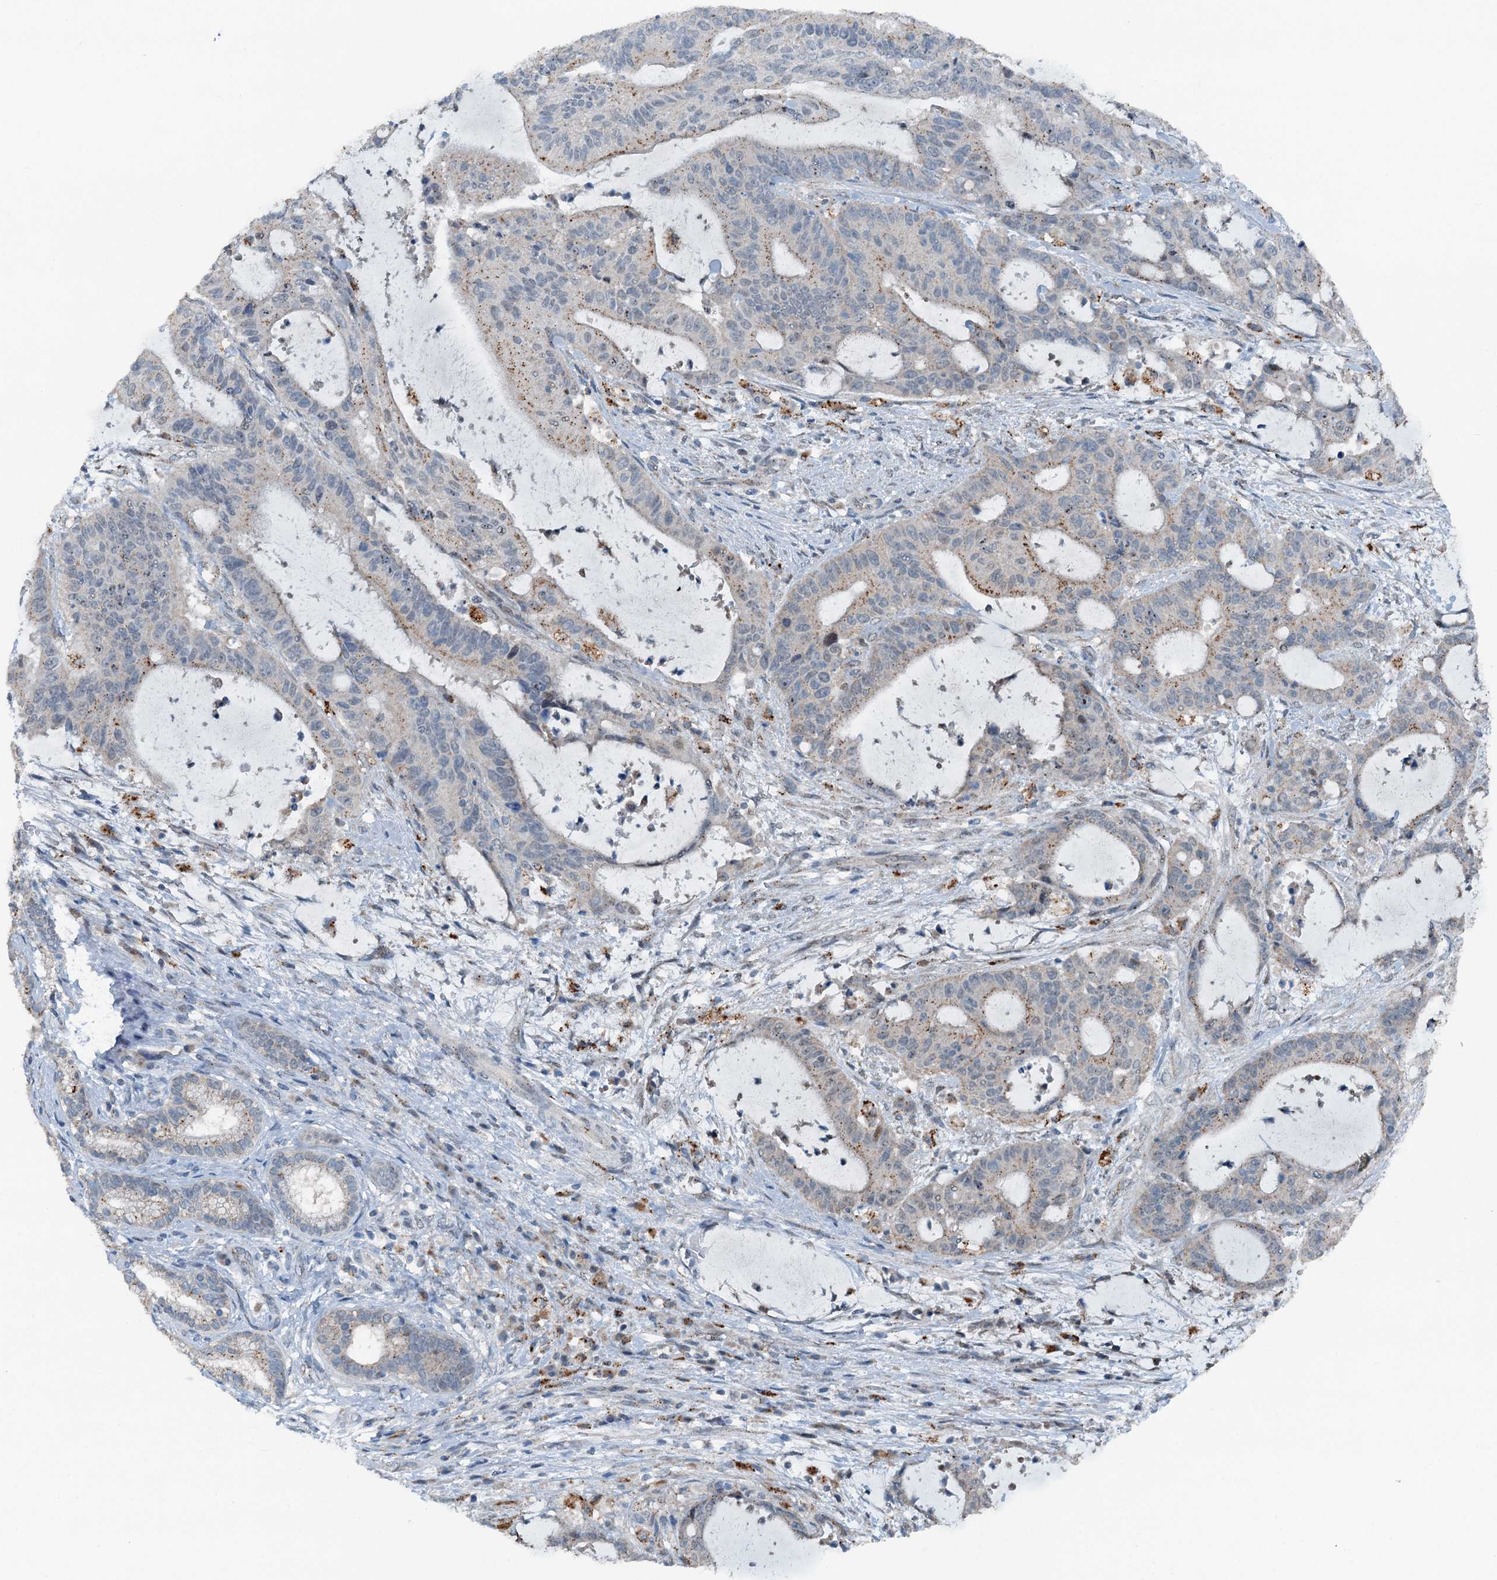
{"staining": {"intensity": "weak", "quantity": "<25%", "location": "cytoplasmic/membranous"}, "tissue": "liver cancer", "cell_type": "Tumor cells", "image_type": "cancer", "snomed": [{"axis": "morphology", "description": "Normal tissue, NOS"}, {"axis": "morphology", "description": "Cholangiocarcinoma"}, {"axis": "topography", "description": "Liver"}, {"axis": "topography", "description": "Peripheral nerve tissue"}], "caption": "Immunohistochemistry (IHC) image of neoplastic tissue: human liver cancer (cholangiocarcinoma) stained with DAB displays no significant protein staining in tumor cells.", "gene": "BMERB1", "patient": {"sex": "female", "age": 73}}